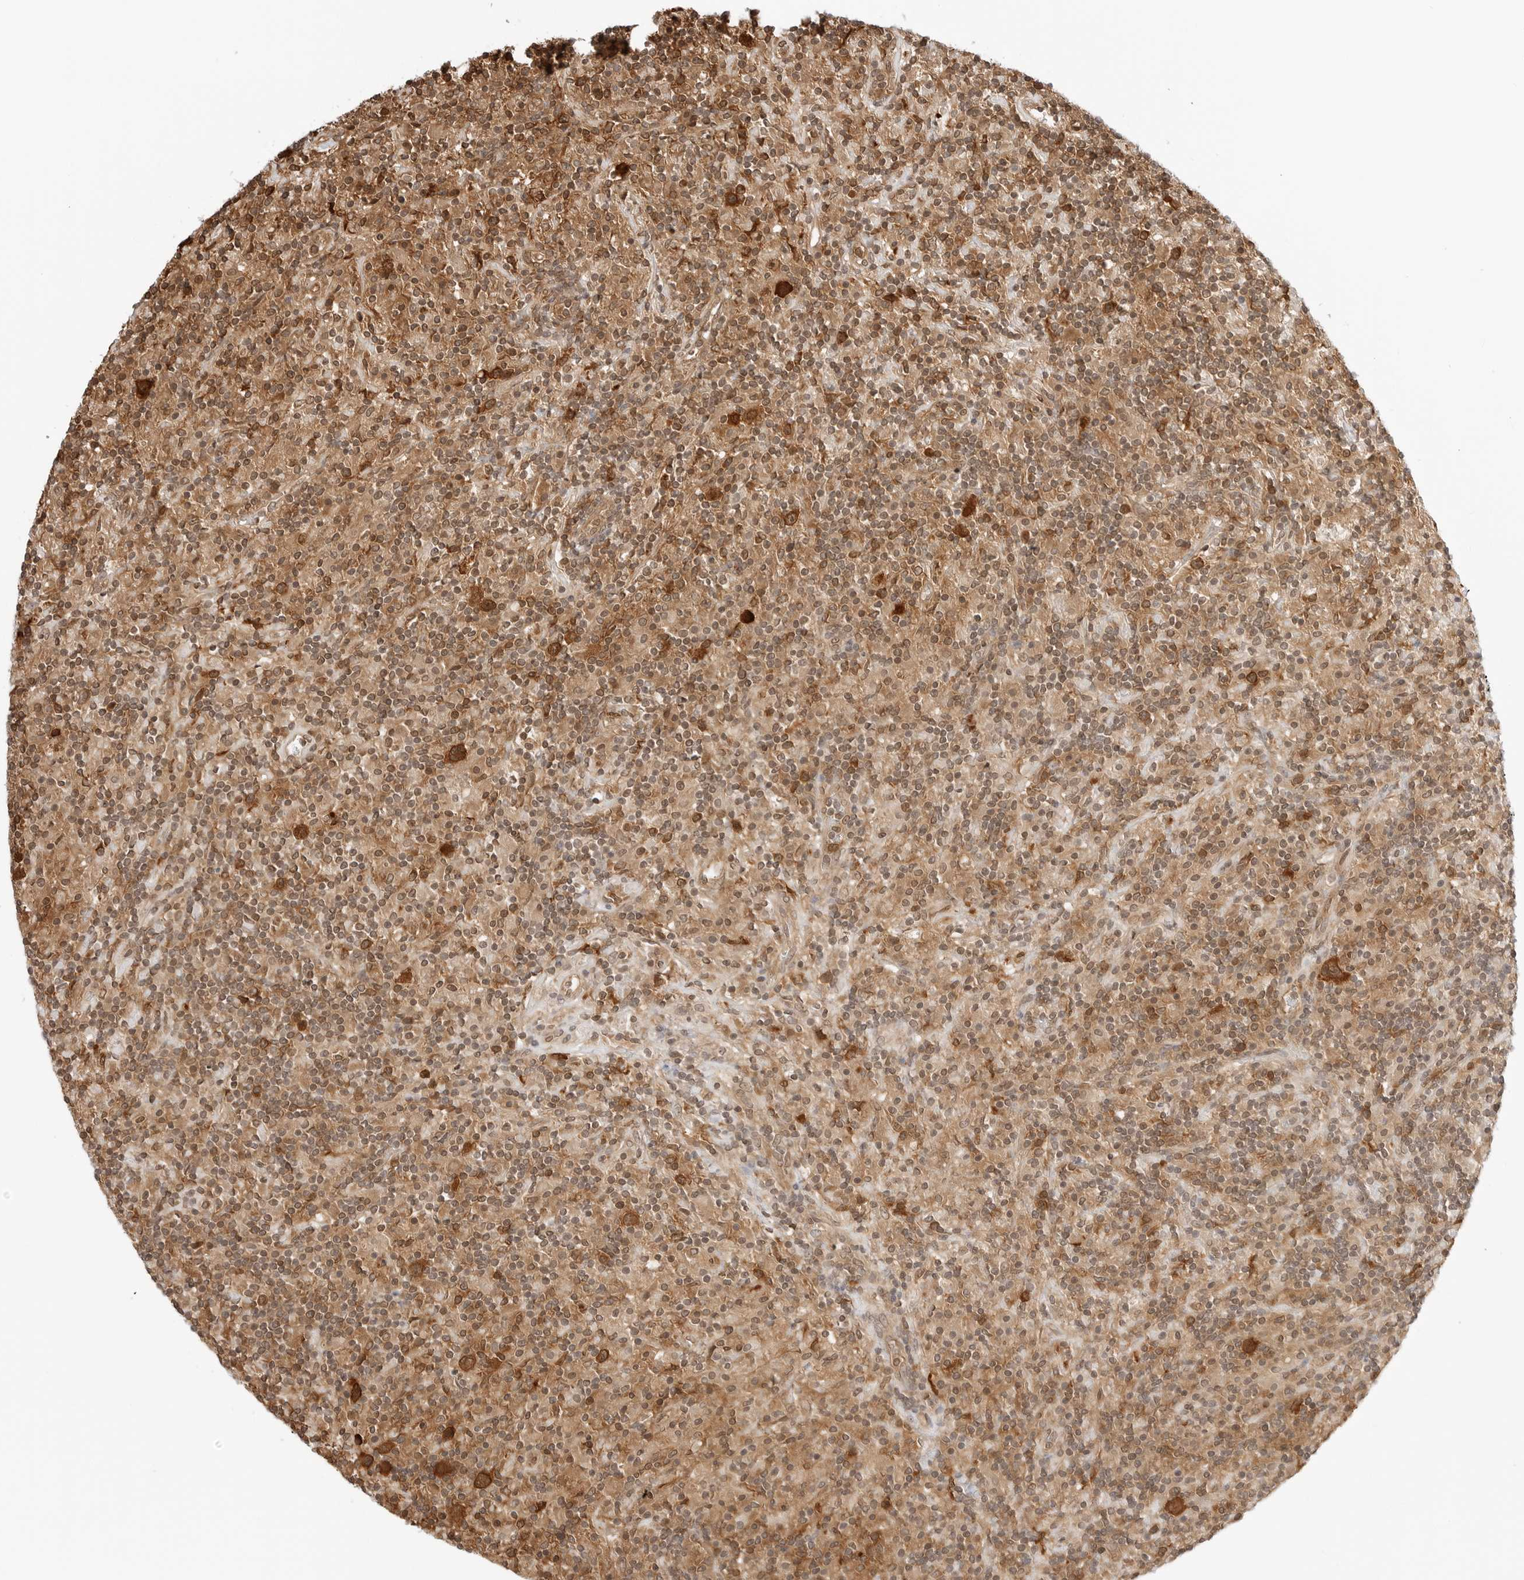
{"staining": {"intensity": "strong", "quantity": ">75%", "location": "cytoplasmic/membranous"}, "tissue": "lymphoma", "cell_type": "Tumor cells", "image_type": "cancer", "snomed": [{"axis": "morphology", "description": "Hodgkin's disease, NOS"}, {"axis": "topography", "description": "Lymph node"}], "caption": "Tumor cells display strong cytoplasmic/membranous staining in approximately >75% of cells in Hodgkin's disease.", "gene": "NUDC", "patient": {"sex": "male", "age": 70}}